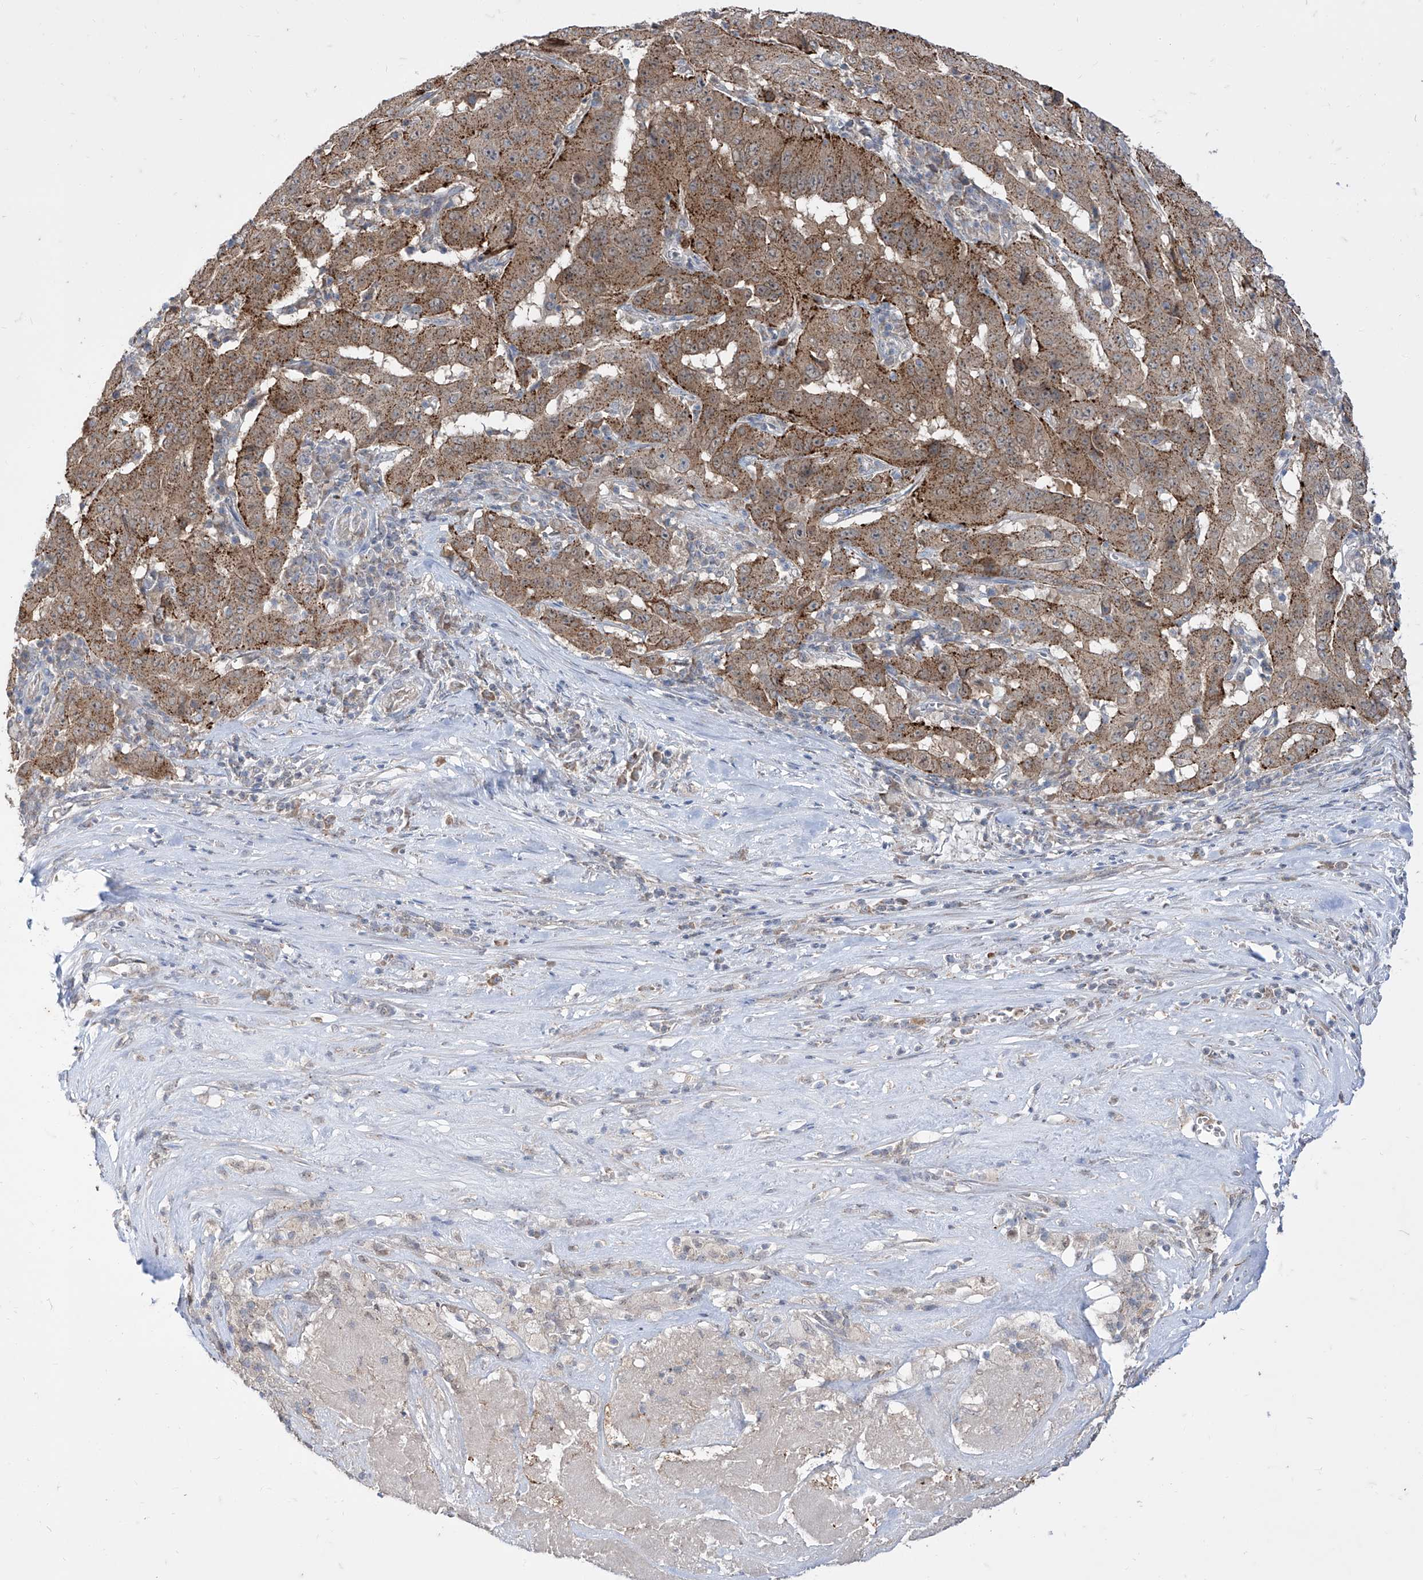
{"staining": {"intensity": "moderate", "quantity": ">75%", "location": "cytoplasmic/membranous"}, "tissue": "pancreatic cancer", "cell_type": "Tumor cells", "image_type": "cancer", "snomed": [{"axis": "morphology", "description": "Adenocarcinoma, NOS"}, {"axis": "topography", "description": "Pancreas"}], "caption": "Immunohistochemistry micrograph of neoplastic tissue: human pancreatic adenocarcinoma stained using immunohistochemistry (IHC) shows medium levels of moderate protein expression localized specifically in the cytoplasmic/membranous of tumor cells, appearing as a cytoplasmic/membranous brown color.", "gene": "BROX", "patient": {"sex": "male", "age": 63}}